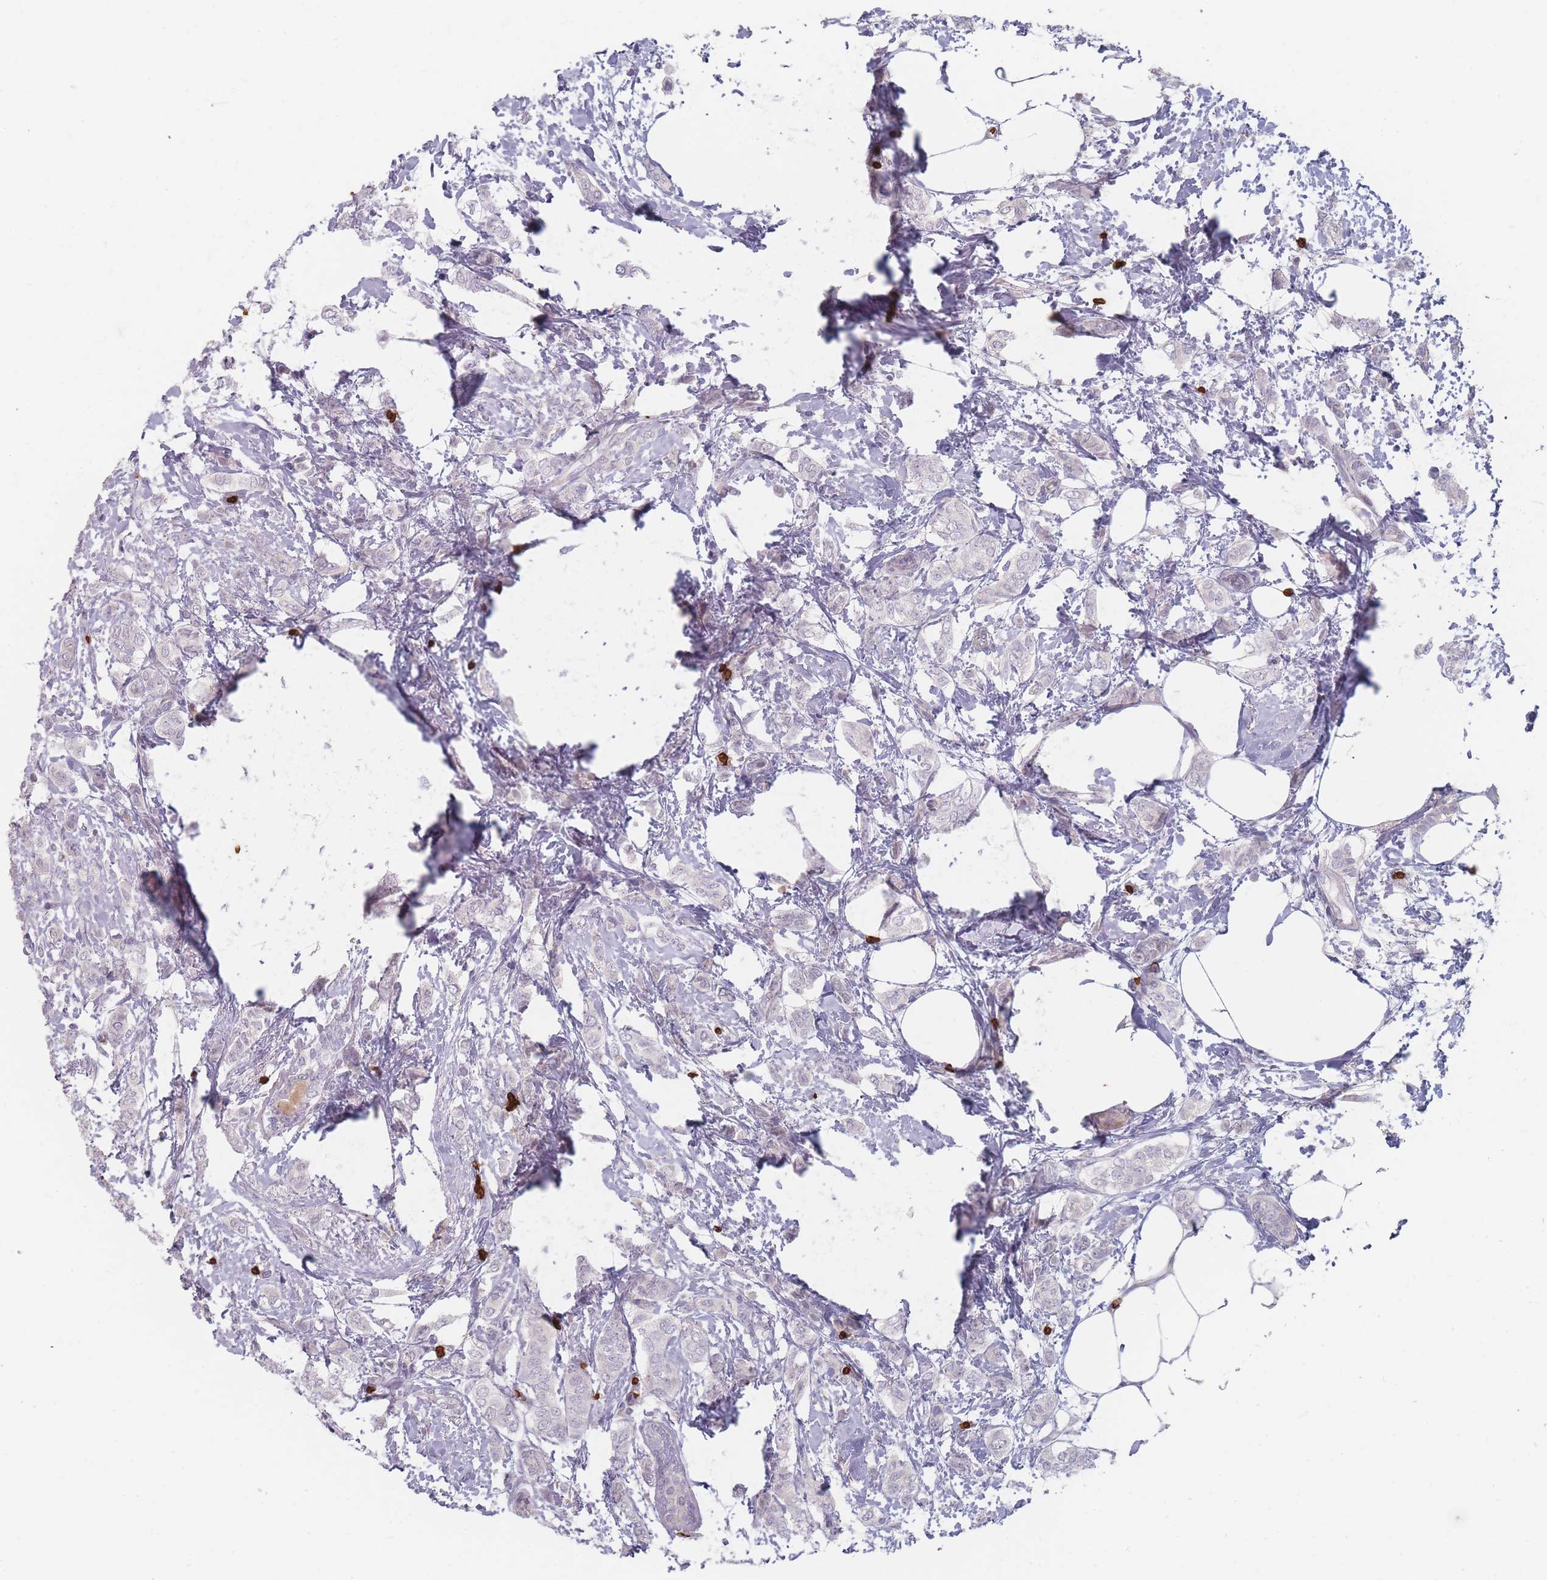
{"staining": {"intensity": "negative", "quantity": "none", "location": "none"}, "tissue": "breast cancer", "cell_type": "Tumor cells", "image_type": "cancer", "snomed": [{"axis": "morphology", "description": "Duct carcinoma"}, {"axis": "topography", "description": "Breast"}], "caption": "Histopathology image shows no significant protein expression in tumor cells of breast invasive ductal carcinoma.", "gene": "SLC2A6", "patient": {"sex": "female", "age": 72}}